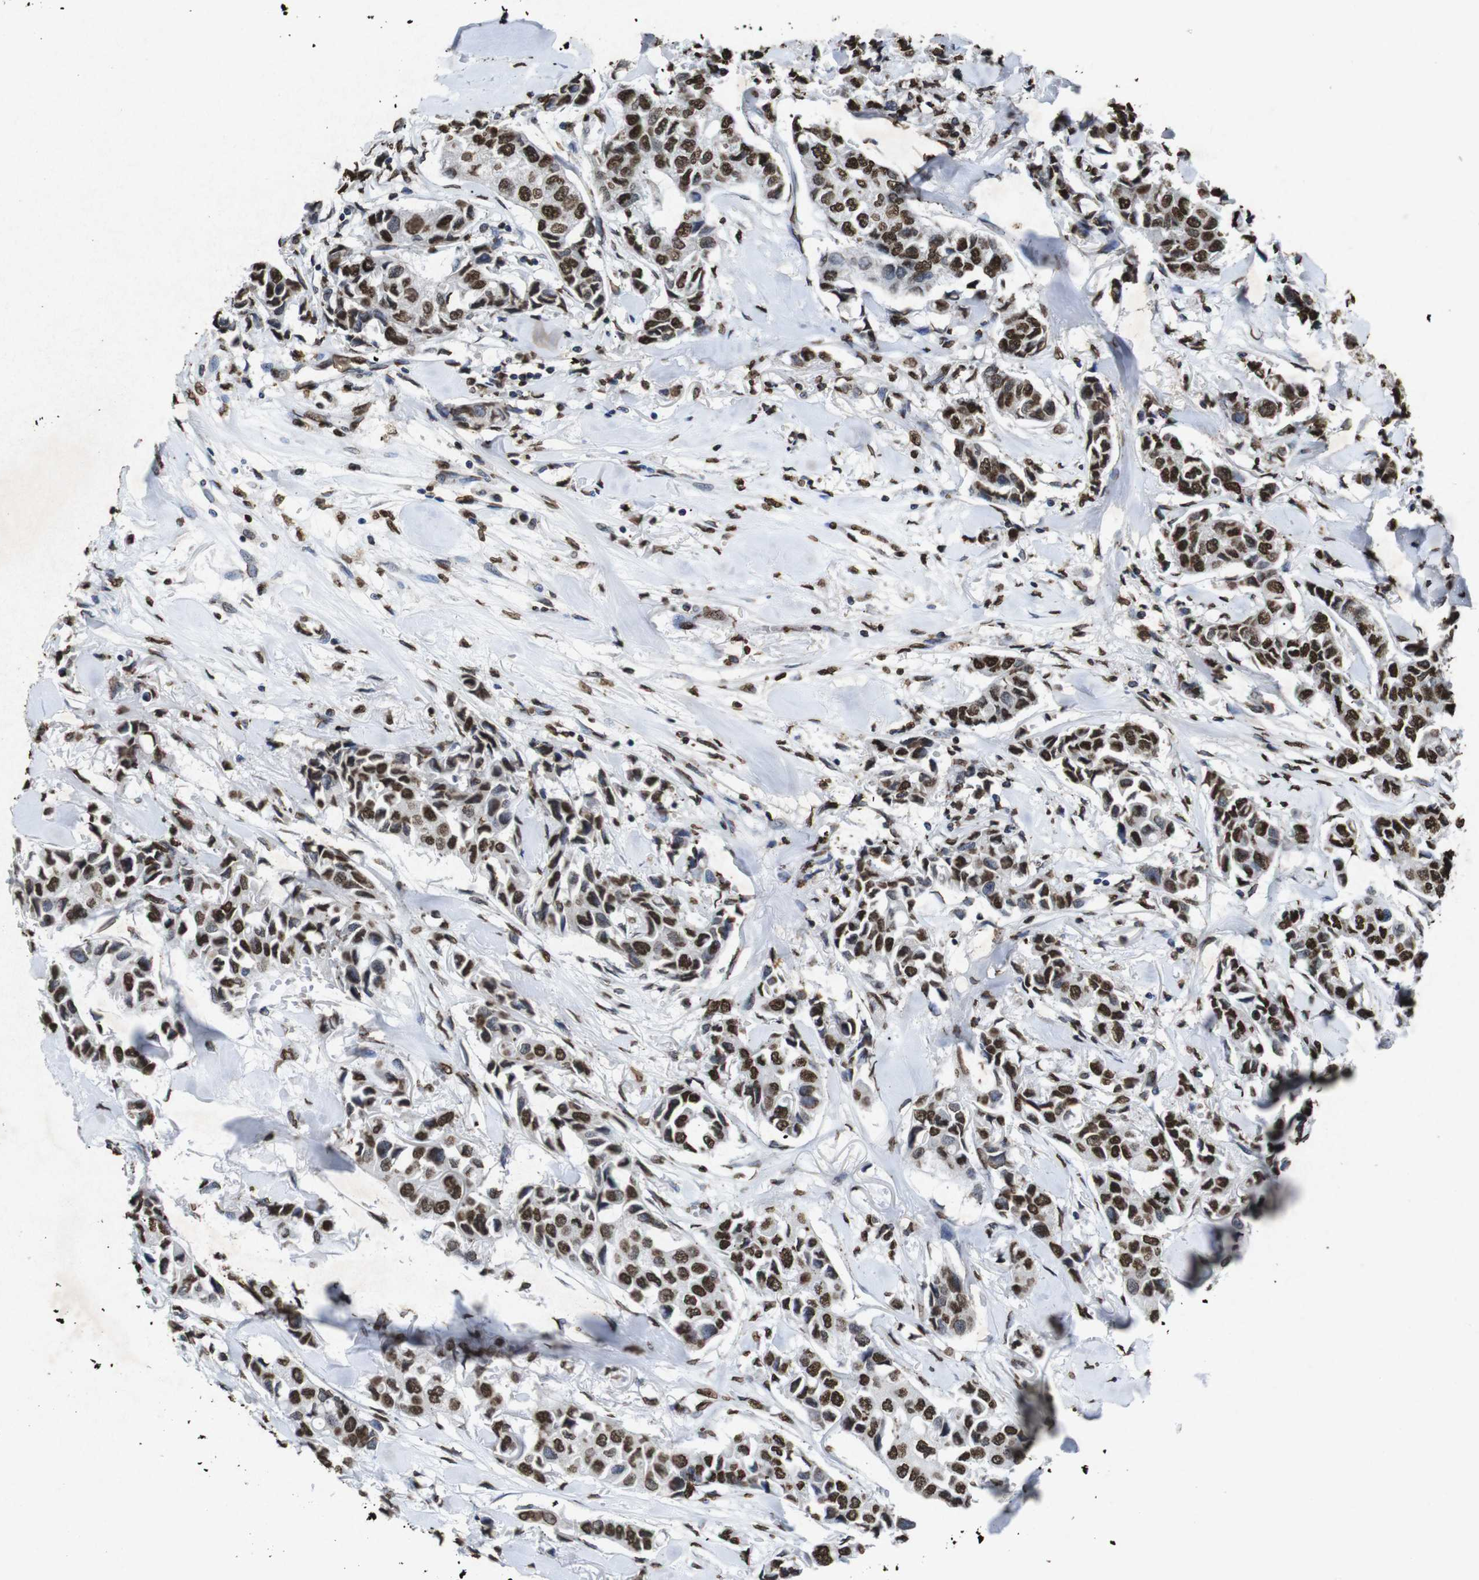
{"staining": {"intensity": "strong", "quantity": ">75%", "location": "nuclear"}, "tissue": "breast cancer", "cell_type": "Tumor cells", "image_type": "cancer", "snomed": [{"axis": "morphology", "description": "Duct carcinoma"}, {"axis": "topography", "description": "Breast"}], "caption": "Immunohistochemical staining of human breast cancer (invasive ductal carcinoma) demonstrates strong nuclear protein expression in approximately >75% of tumor cells.", "gene": "MDM2", "patient": {"sex": "female", "age": 80}}